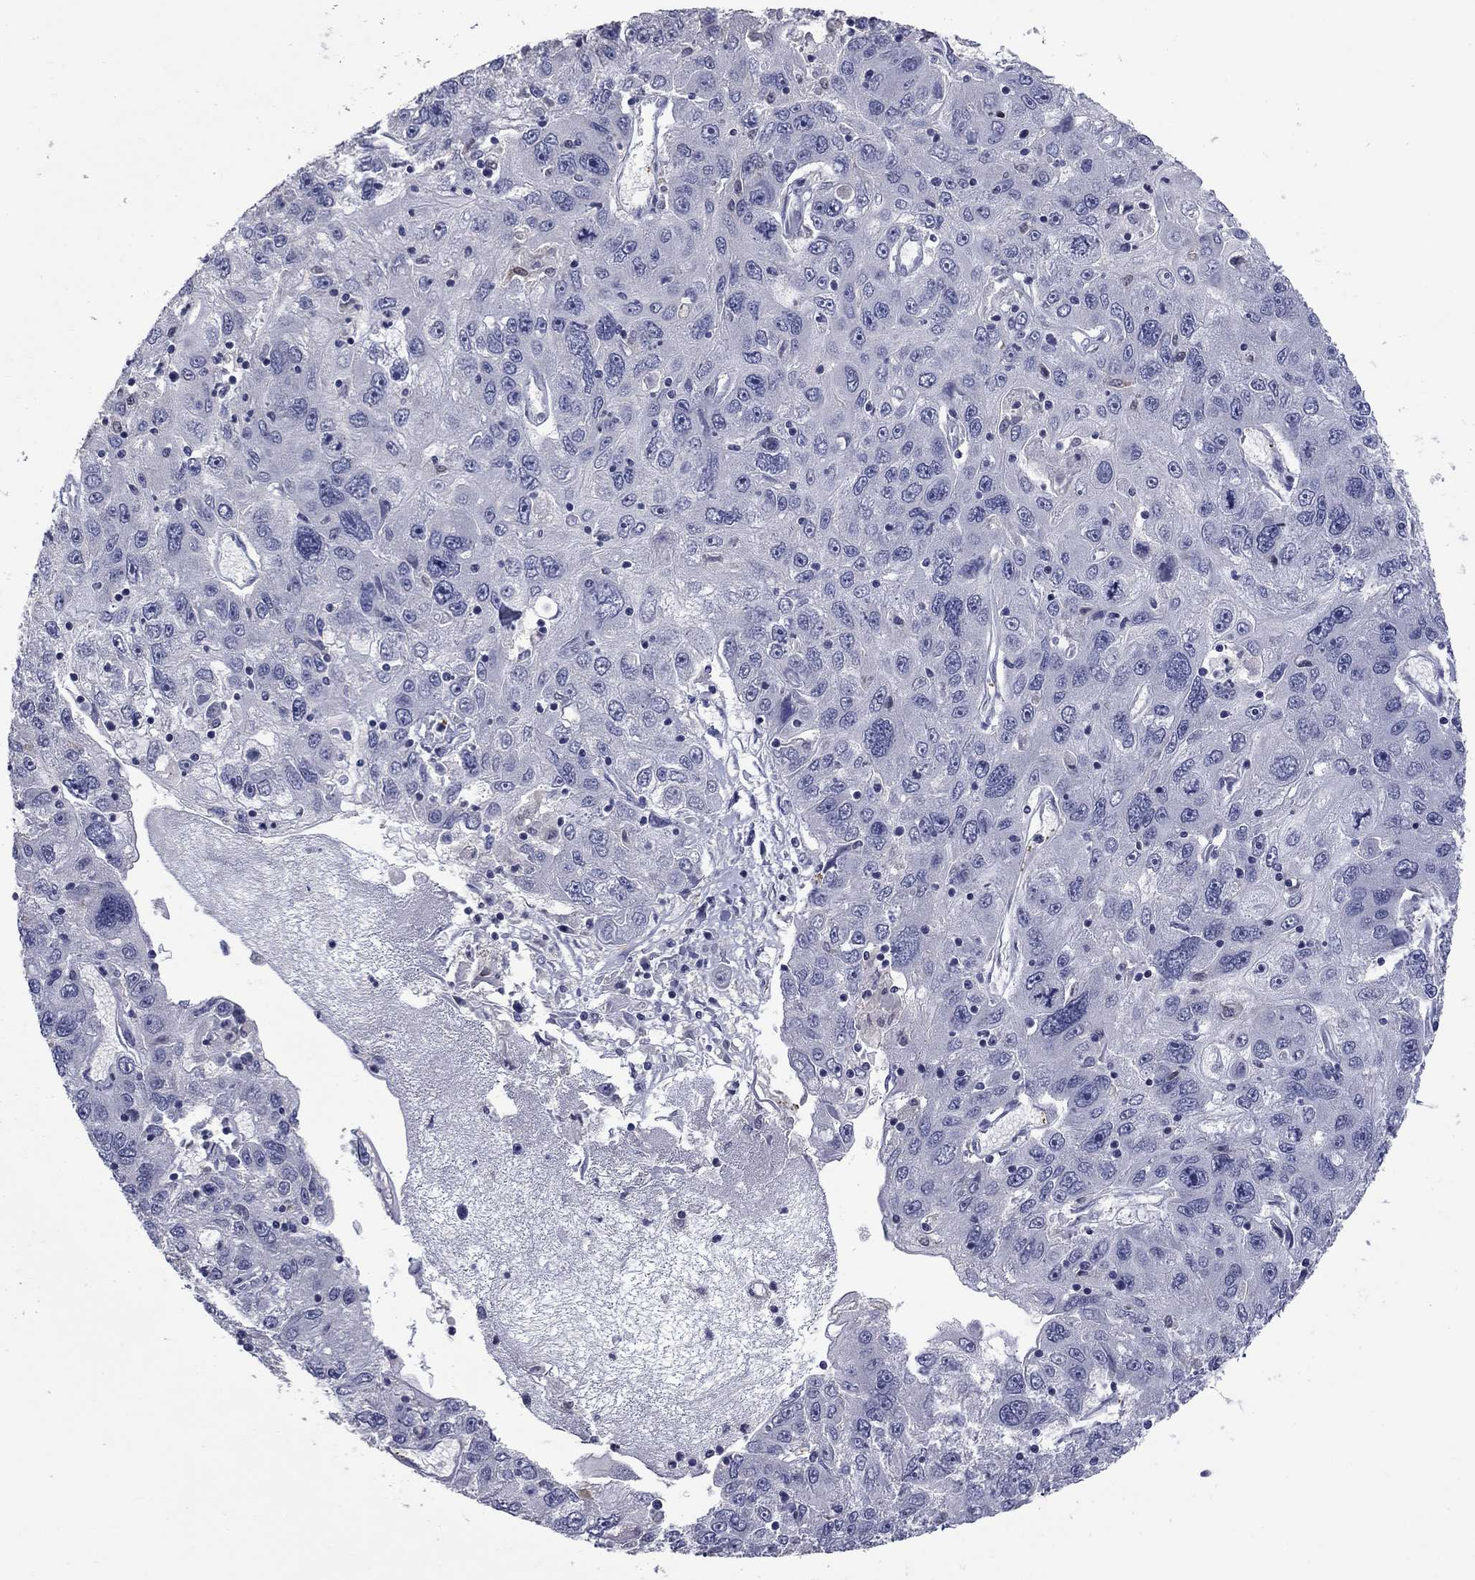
{"staining": {"intensity": "negative", "quantity": "none", "location": "none"}, "tissue": "stomach cancer", "cell_type": "Tumor cells", "image_type": "cancer", "snomed": [{"axis": "morphology", "description": "Adenocarcinoma, NOS"}, {"axis": "topography", "description": "Stomach"}], "caption": "Photomicrograph shows no protein expression in tumor cells of stomach adenocarcinoma tissue.", "gene": "PLEK", "patient": {"sex": "male", "age": 56}}